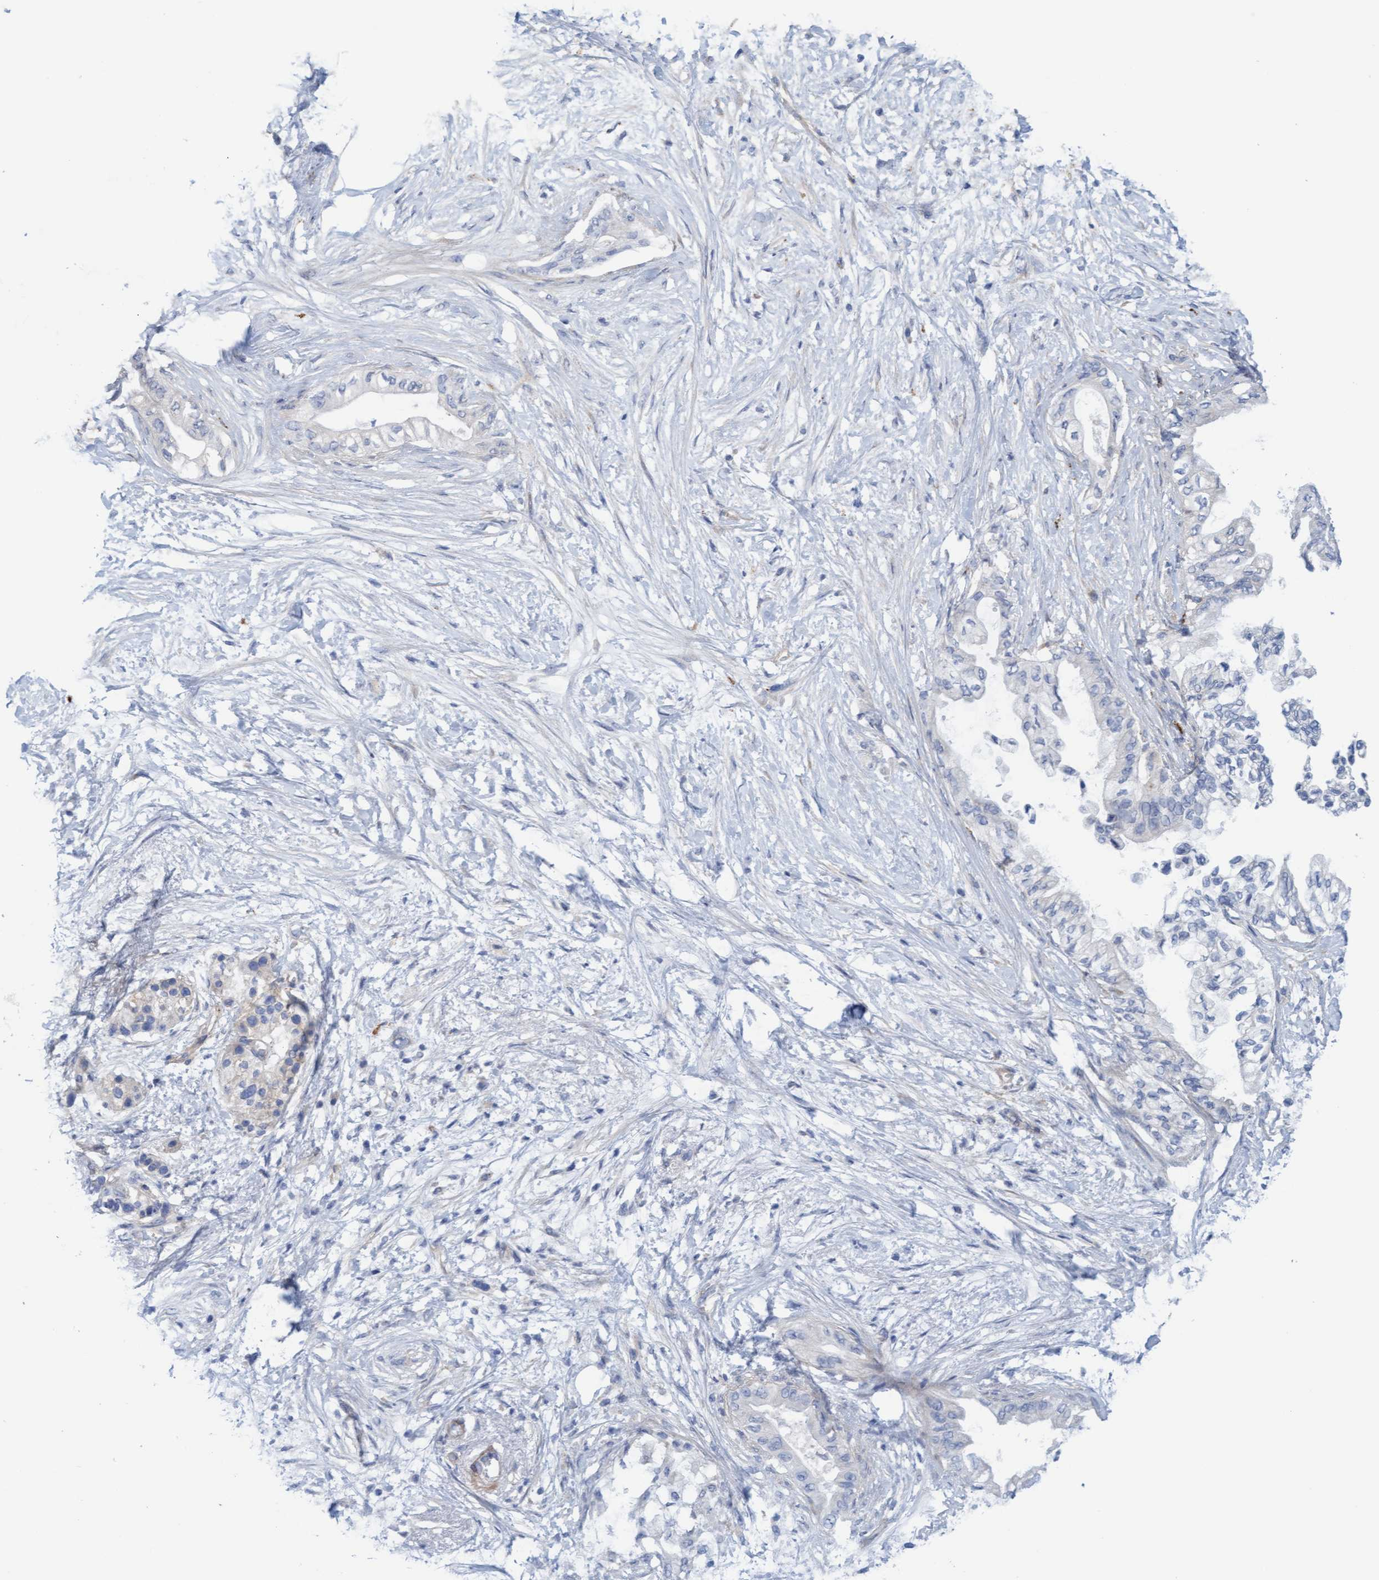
{"staining": {"intensity": "negative", "quantity": "none", "location": "none"}, "tissue": "pancreatic cancer", "cell_type": "Tumor cells", "image_type": "cancer", "snomed": [{"axis": "morphology", "description": "Normal tissue, NOS"}, {"axis": "morphology", "description": "Adenocarcinoma, NOS"}, {"axis": "topography", "description": "Pancreas"}, {"axis": "topography", "description": "Duodenum"}], "caption": "Tumor cells show no significant staining in pancreatic cancer (adenocarcinoma).", "gene": "CDK5RAP3", "patient": {"sex": "female", "age": 60}}